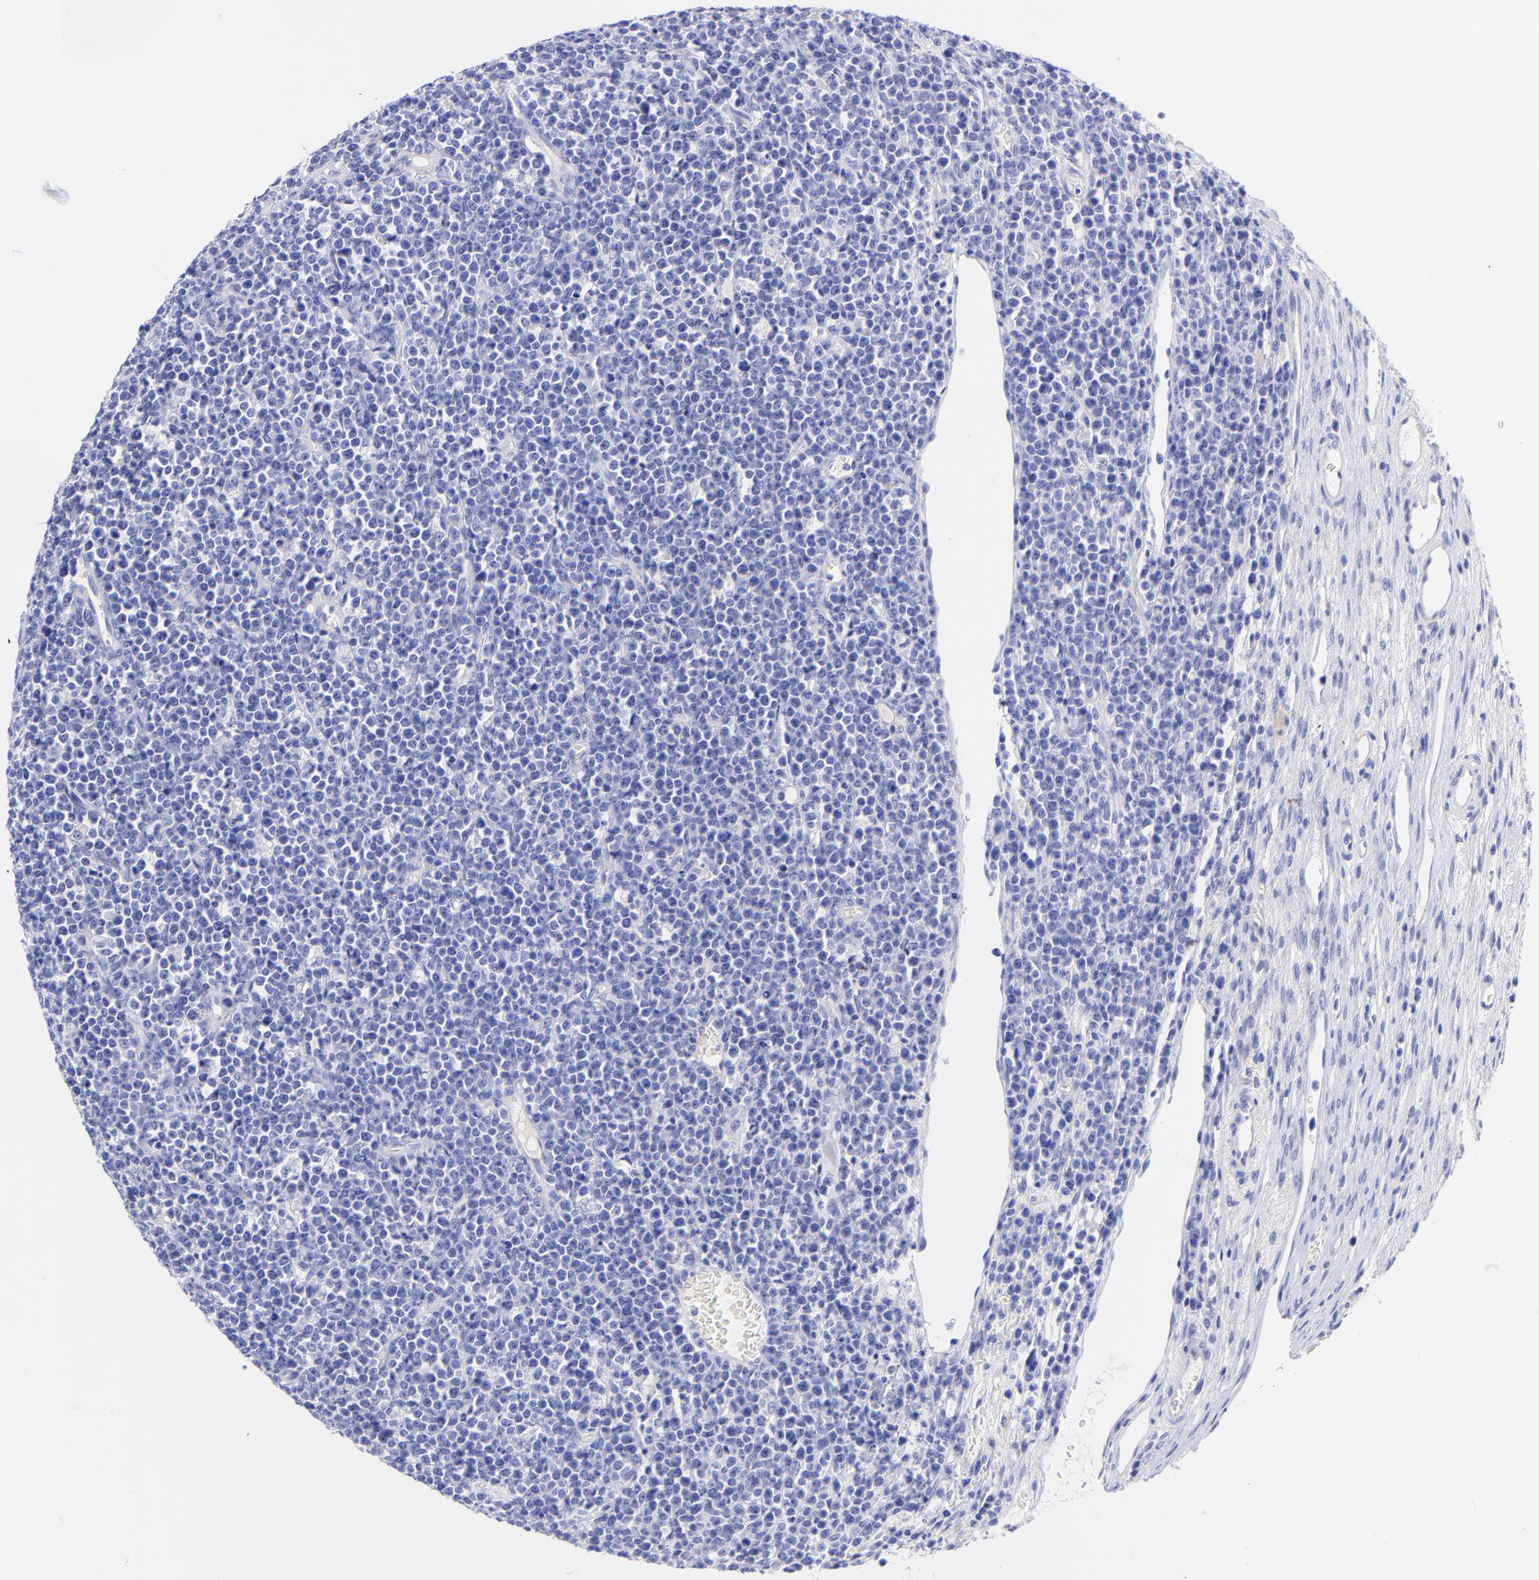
{"staining": {"intensity": "negative", "quantity": "none", "location": "none"}, "tissue": "lymphoma", "cell_type": "Tumor cells", "image_type": "cancer", "snomed": [{"axis": "morphology", "description": "Malignant lymphoma, non-Hodgkin's type, High grade"}, {"axis": "topography", "description": "Ovary"}], "caption": "Tumor cells show no significant staining in malignant lymphoma, non-Hodgkin's type (high-grade).", "gene": "GPHN", "patient": {"sex": "female", "age": 56}}